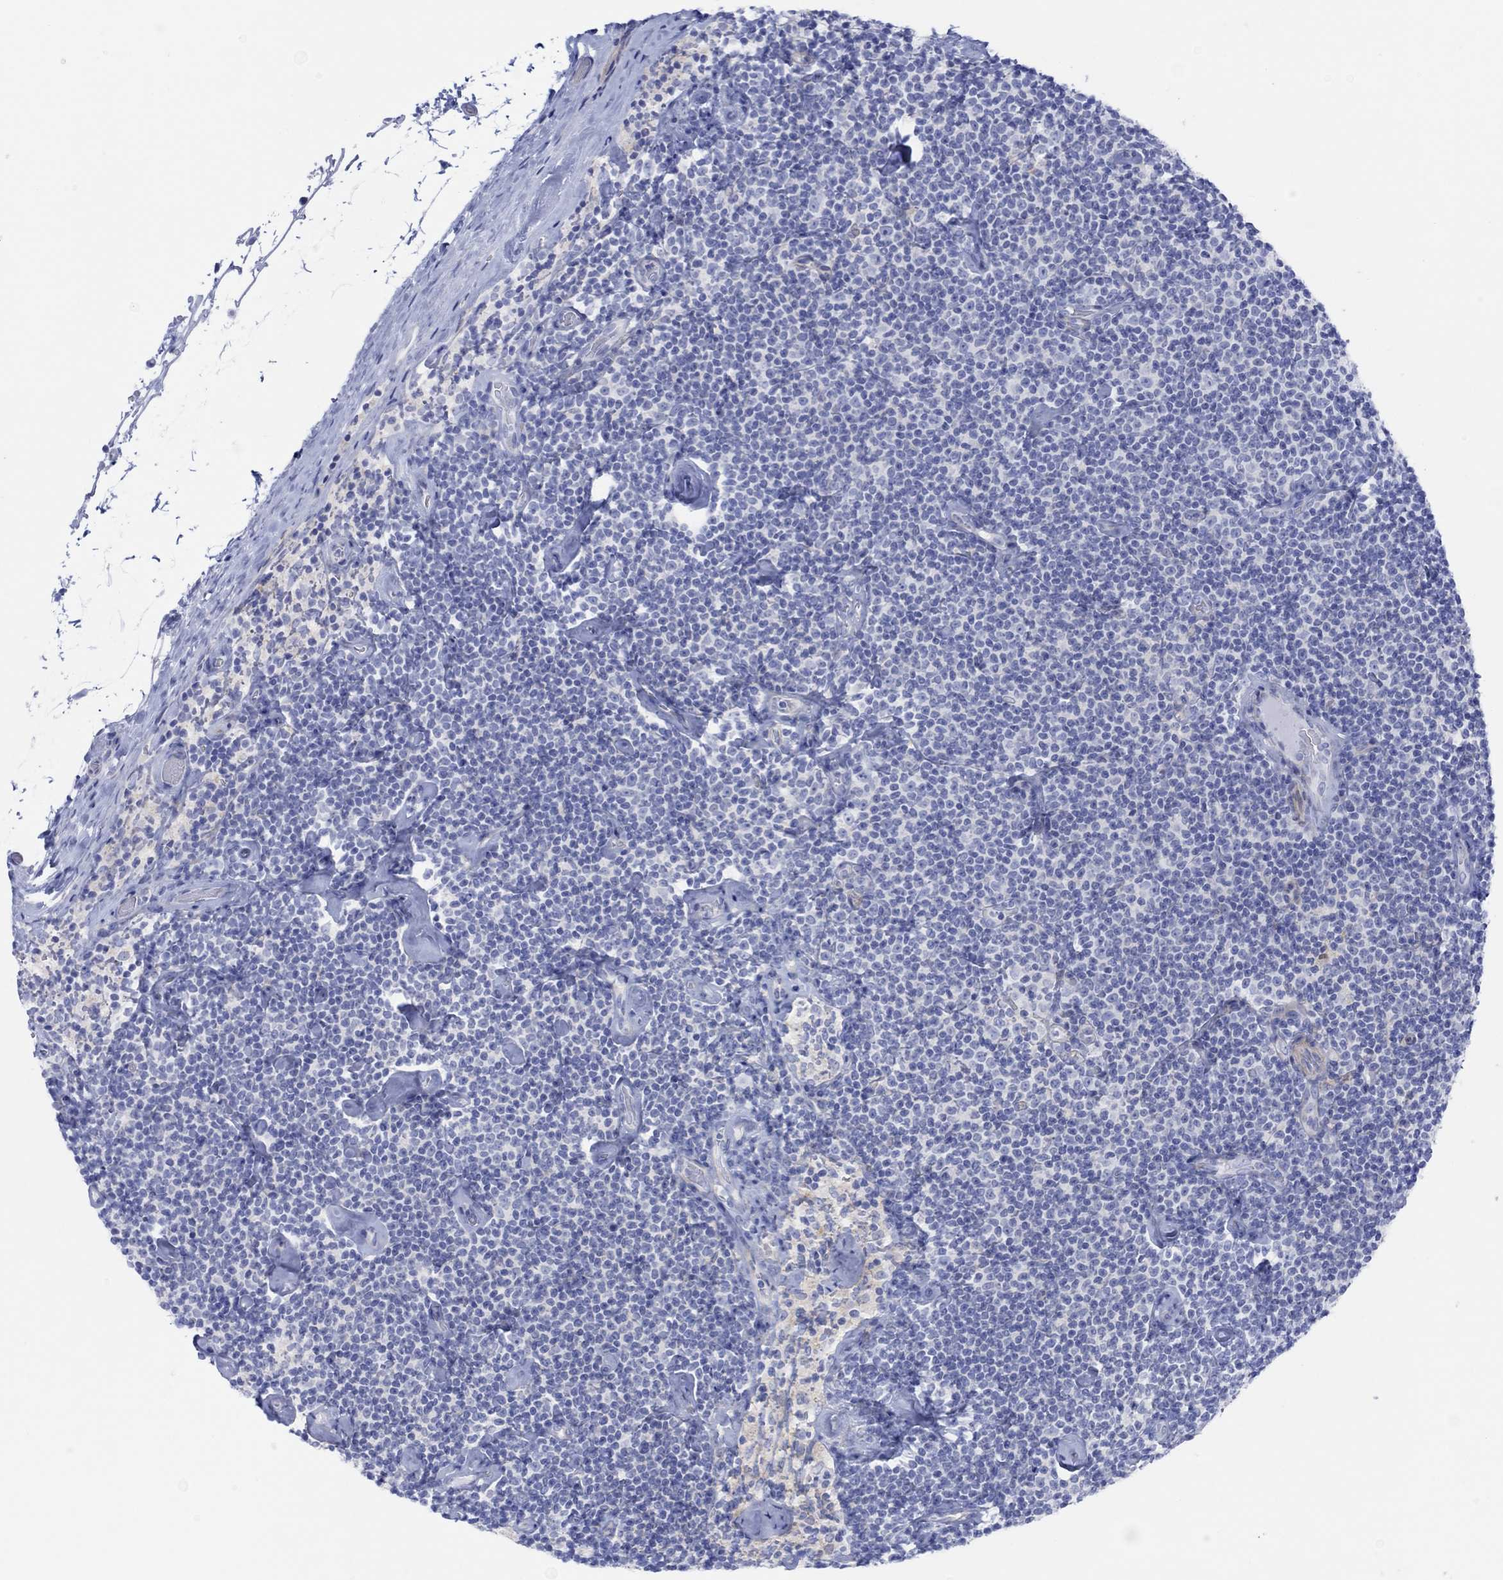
{"staining": {"intensity": "negative", "quantity": "none", "location": "none"}, "tissue": "lymphoma", "cell_type": "Tumor cells", "image_type": "cancer", "snomed": [{"axis": "morphology", "description": "Malignant lymphoma, non-Hodgkin's type, Low grade"}, {"axis": "topography", "description": "Lymph node"}], "caption": "Lymphoma was stained to show a protein in brown. There is no significant positivity in tumor cells.", "gene": "TLDC2", "patient": {"sex": "male", "age": 81}}